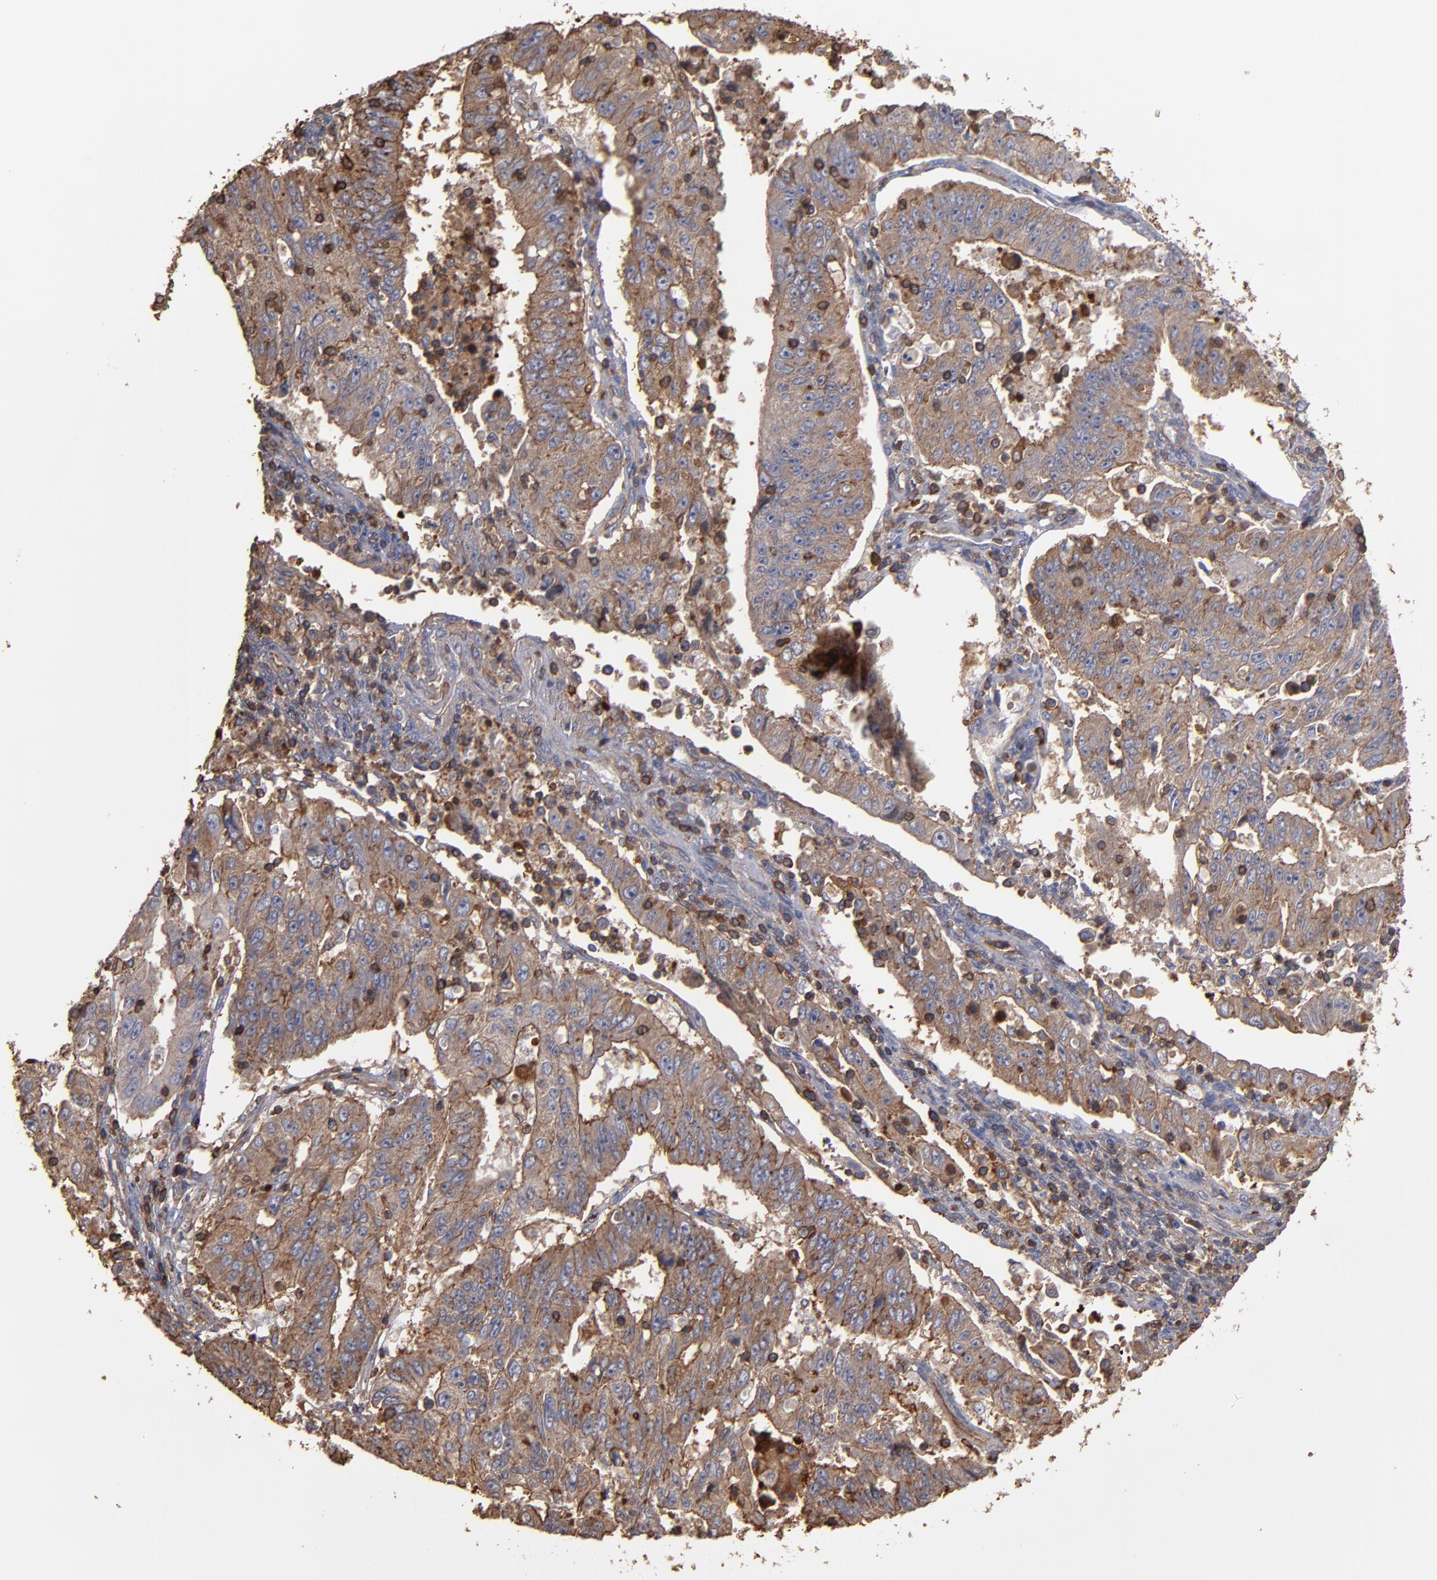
{"staining": {"intensity": "weak", "quantity": ">75%", "location": "cytoplasmic/membranous"}, "tissue": "endometrial cancer", "cell_type": "Tumor cells", "image_type": "cancer", "snomed": [{"axis": "morphology", "description": "Adenocarcinoma, NOS"}, {"axis": "topography", "description": "Endometrium"}], "caption": "Immunohistochemistry (IHC) of endometrial adenocarcinoma exhibits low levels of weak cytoplasmic/membranous expression in about >75% of tumor cells.", "gene": "ACTN4", "patient": {"sex": "female", "age": 42}}